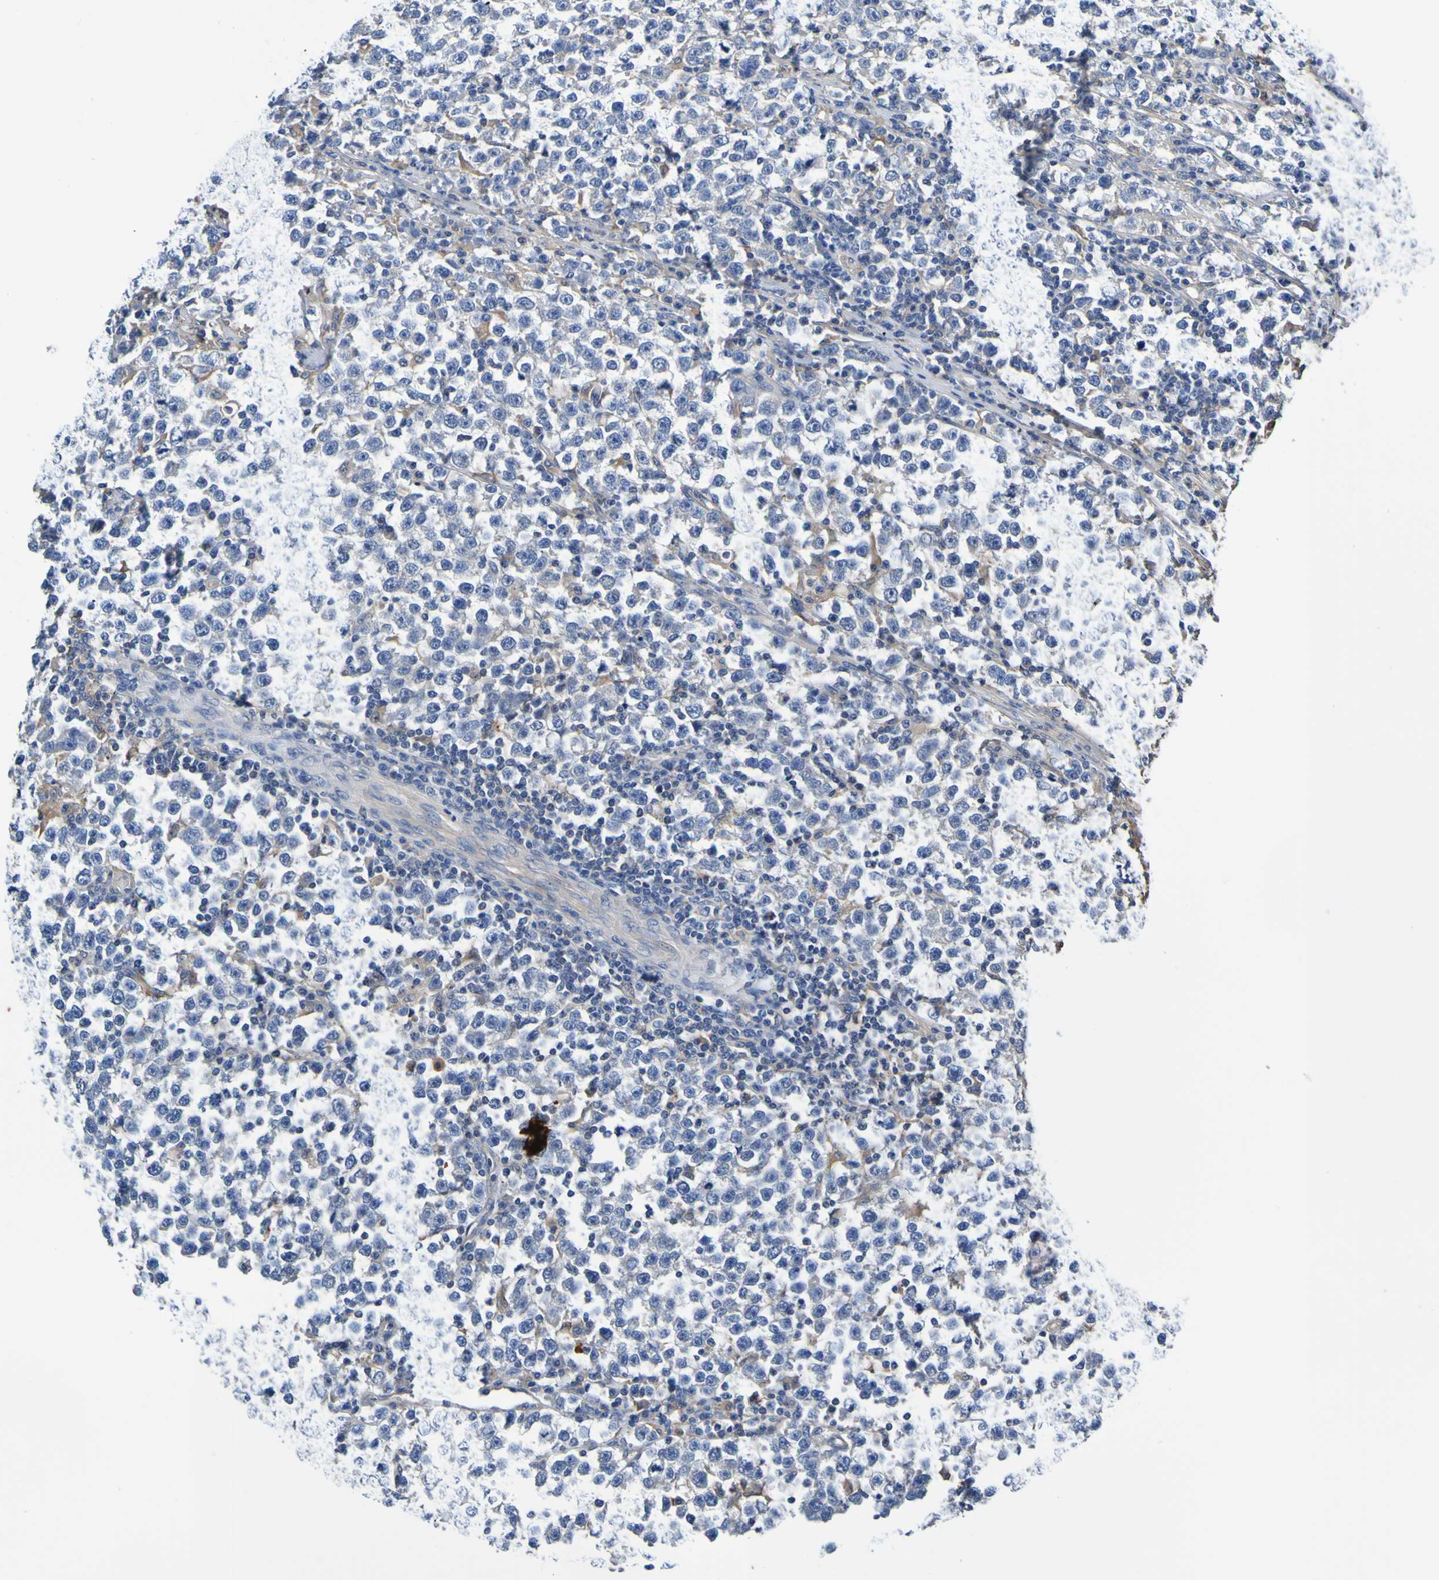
{"staining": {"intensity": "negative", "quantity": "none", "location": "none"}, "tissue": "testis cancer", "cell_type": "Tumor cells", "image_type": "cancer", "snomed": [{"axis": "morphology", "description": "Seminoma, NOS"}, {"axis": "topography", "description": "Testis"}], "caption": "DAB immunohistochemical staining of testis cancer displays no significant staining in tumor cells.", "gene": "METAP2", "patient": {"sex": "male", "age": 43}}